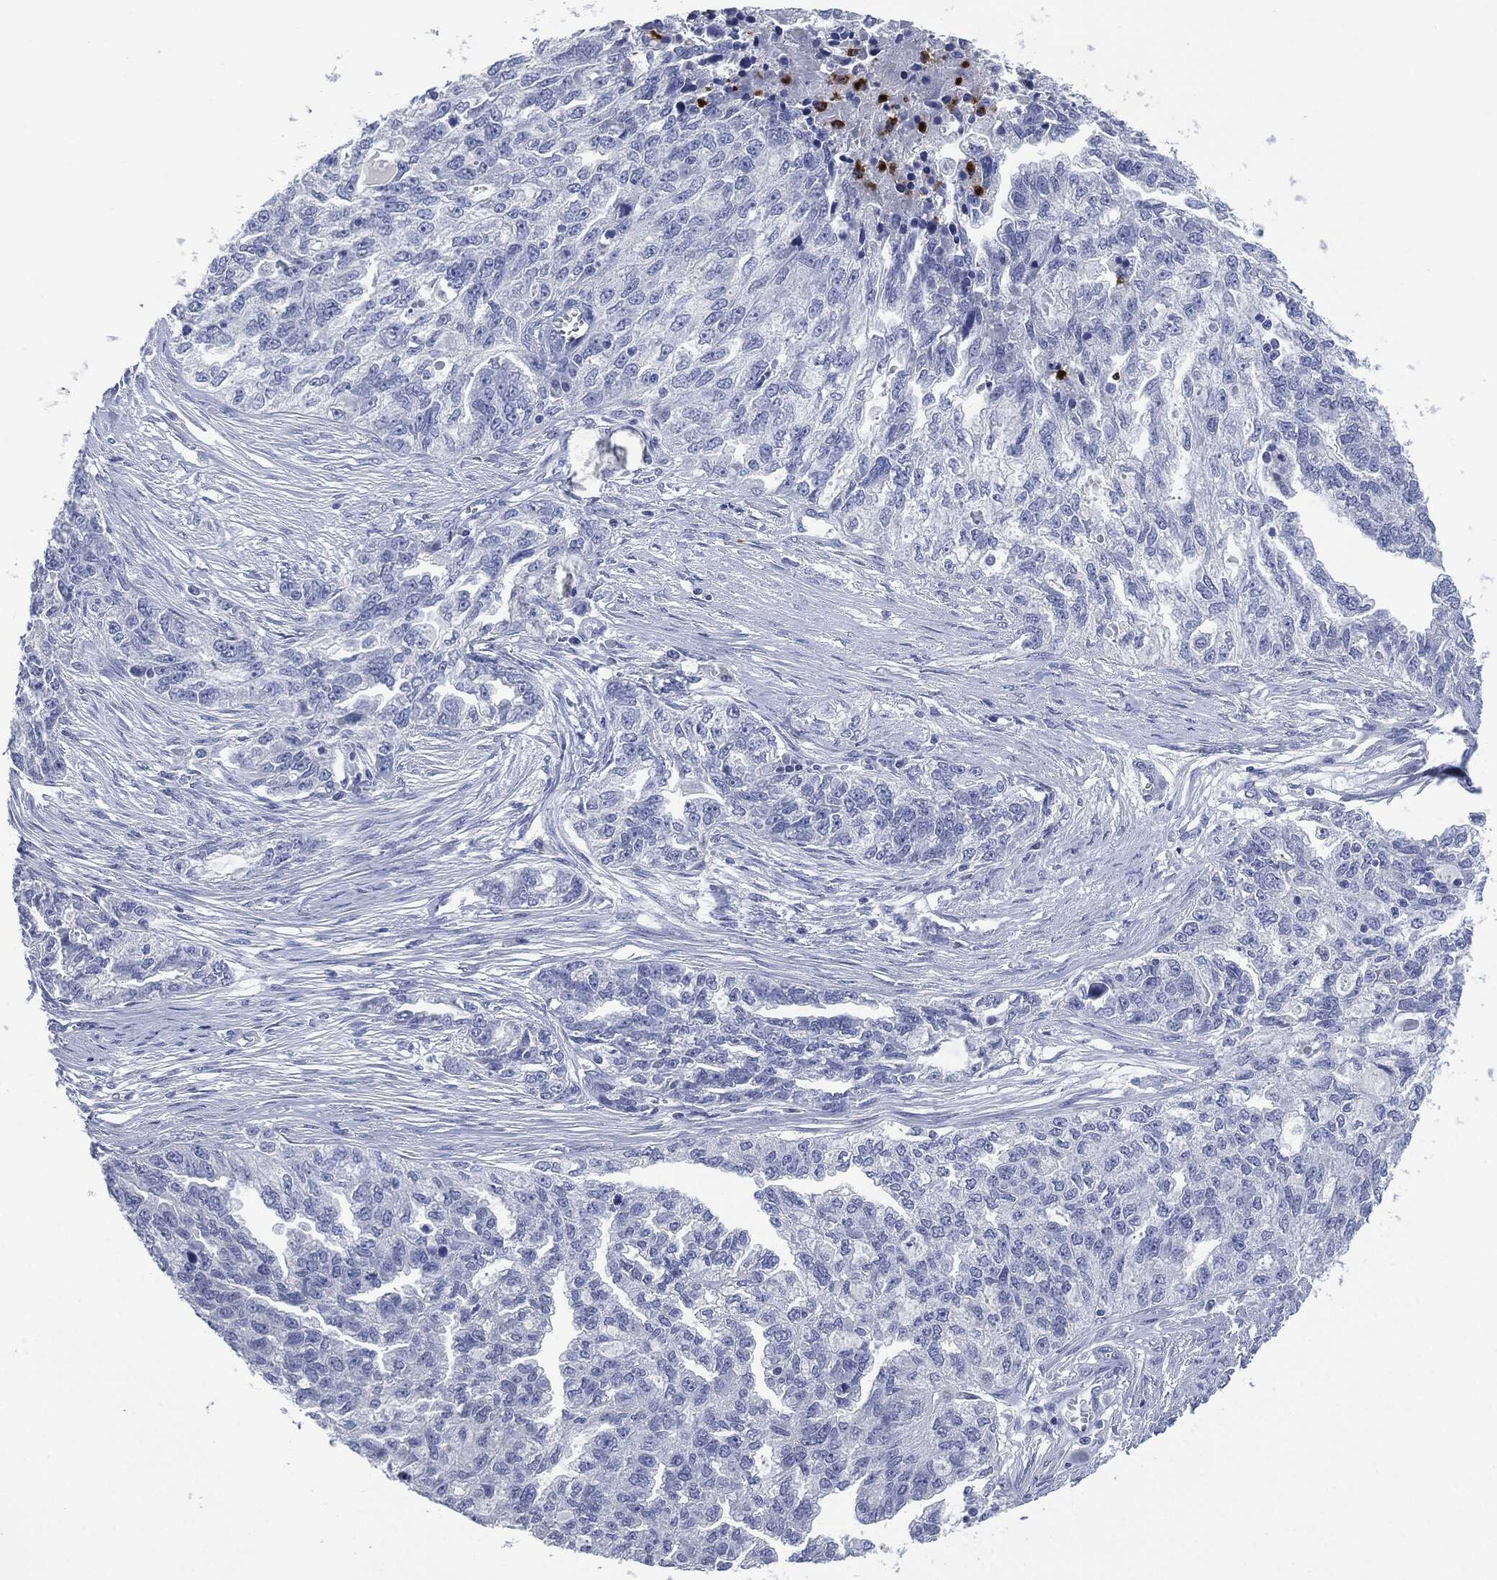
{"staining": {"intensity": "negative", "quantity": "none", "location": "none"}, "tissue": "ovarian cancer", "cell_type": "Tumor cells", "image_type": "cancer", "snomed": [{"axis": "morphology", "description": "Cystadenocarcinoma, serous, NOS"}, {"axis": "topography", "description": "Ovary"}], "caption": "Immunohistochemical staining of ovarian cancer (serous cystadenocarcinoma) shows no significant positivity in tumor cells.", "gene": "CEACAM8", "patient": {"sex": "female", "age": 51}}